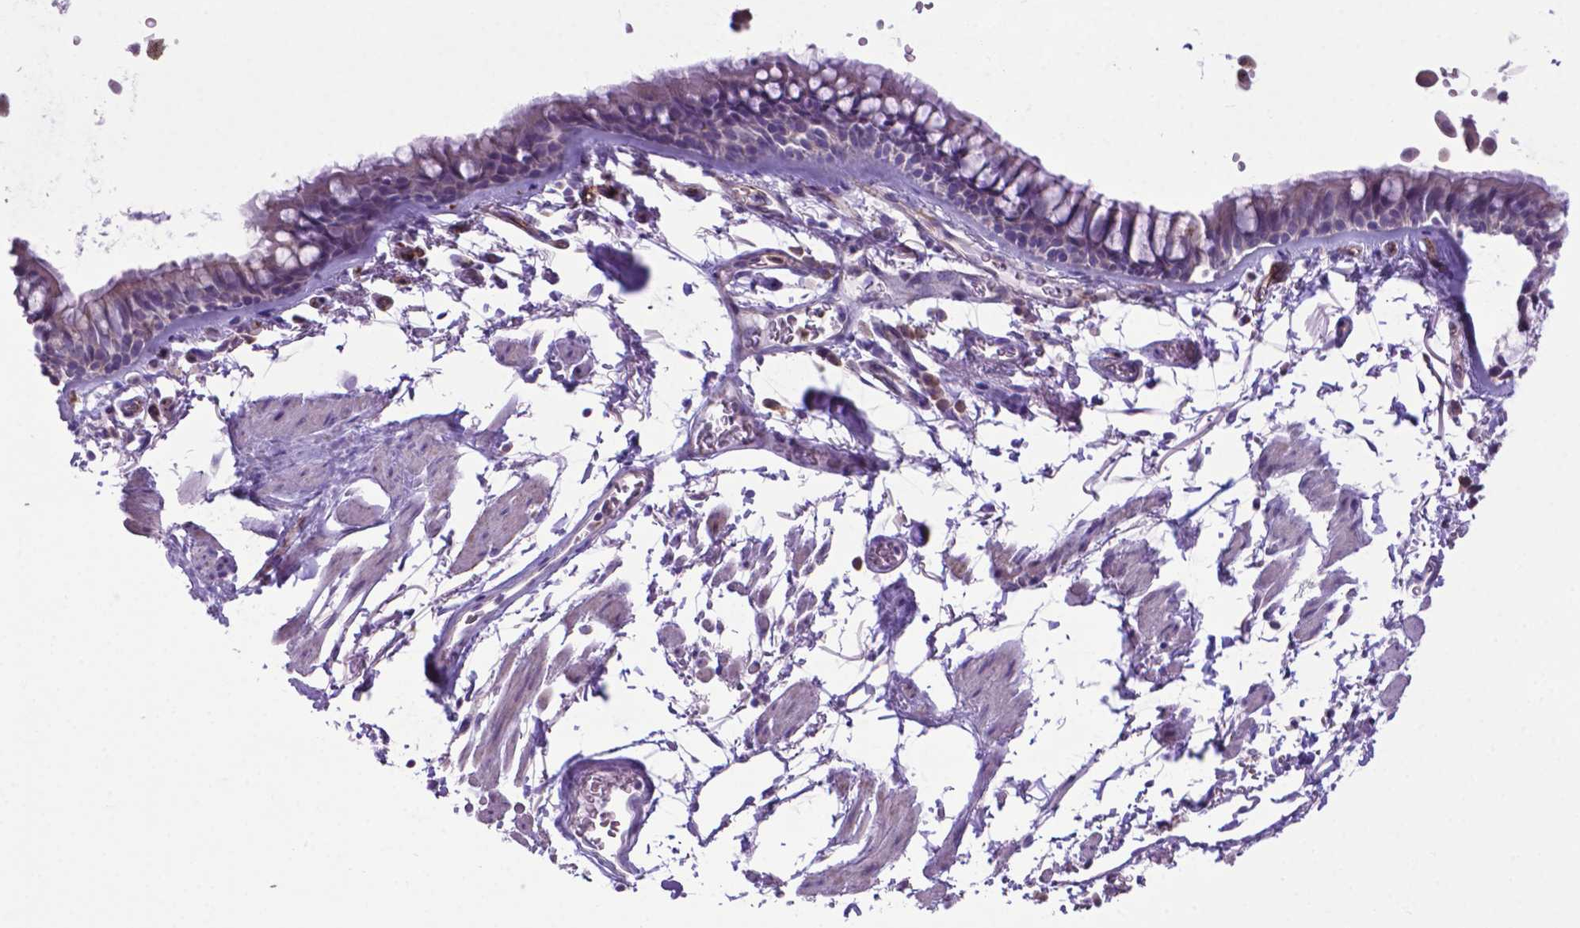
{"staining": {"intensity": "negative", "quantity": "none", "location": "none"}, "tissue": "bronchus", "cell_type": "Respiratory epithelial cells", "image_type": "normal", "snomed": [{"axis": "morphology", "description": "Normal tissue, NOS"}, {"axis": "topography", "description": "Cartilage tissue"}, {"axis": "topography", "description": "Bronchus"}], "caption": "Immunohistochemistry micrograph of benign bronchus stained for a protein (brown), which demonstrates no positivity in respiratory epithelial cells.", "gene": "LZTR1", "patient": {"sex": "female", "age": 79}}